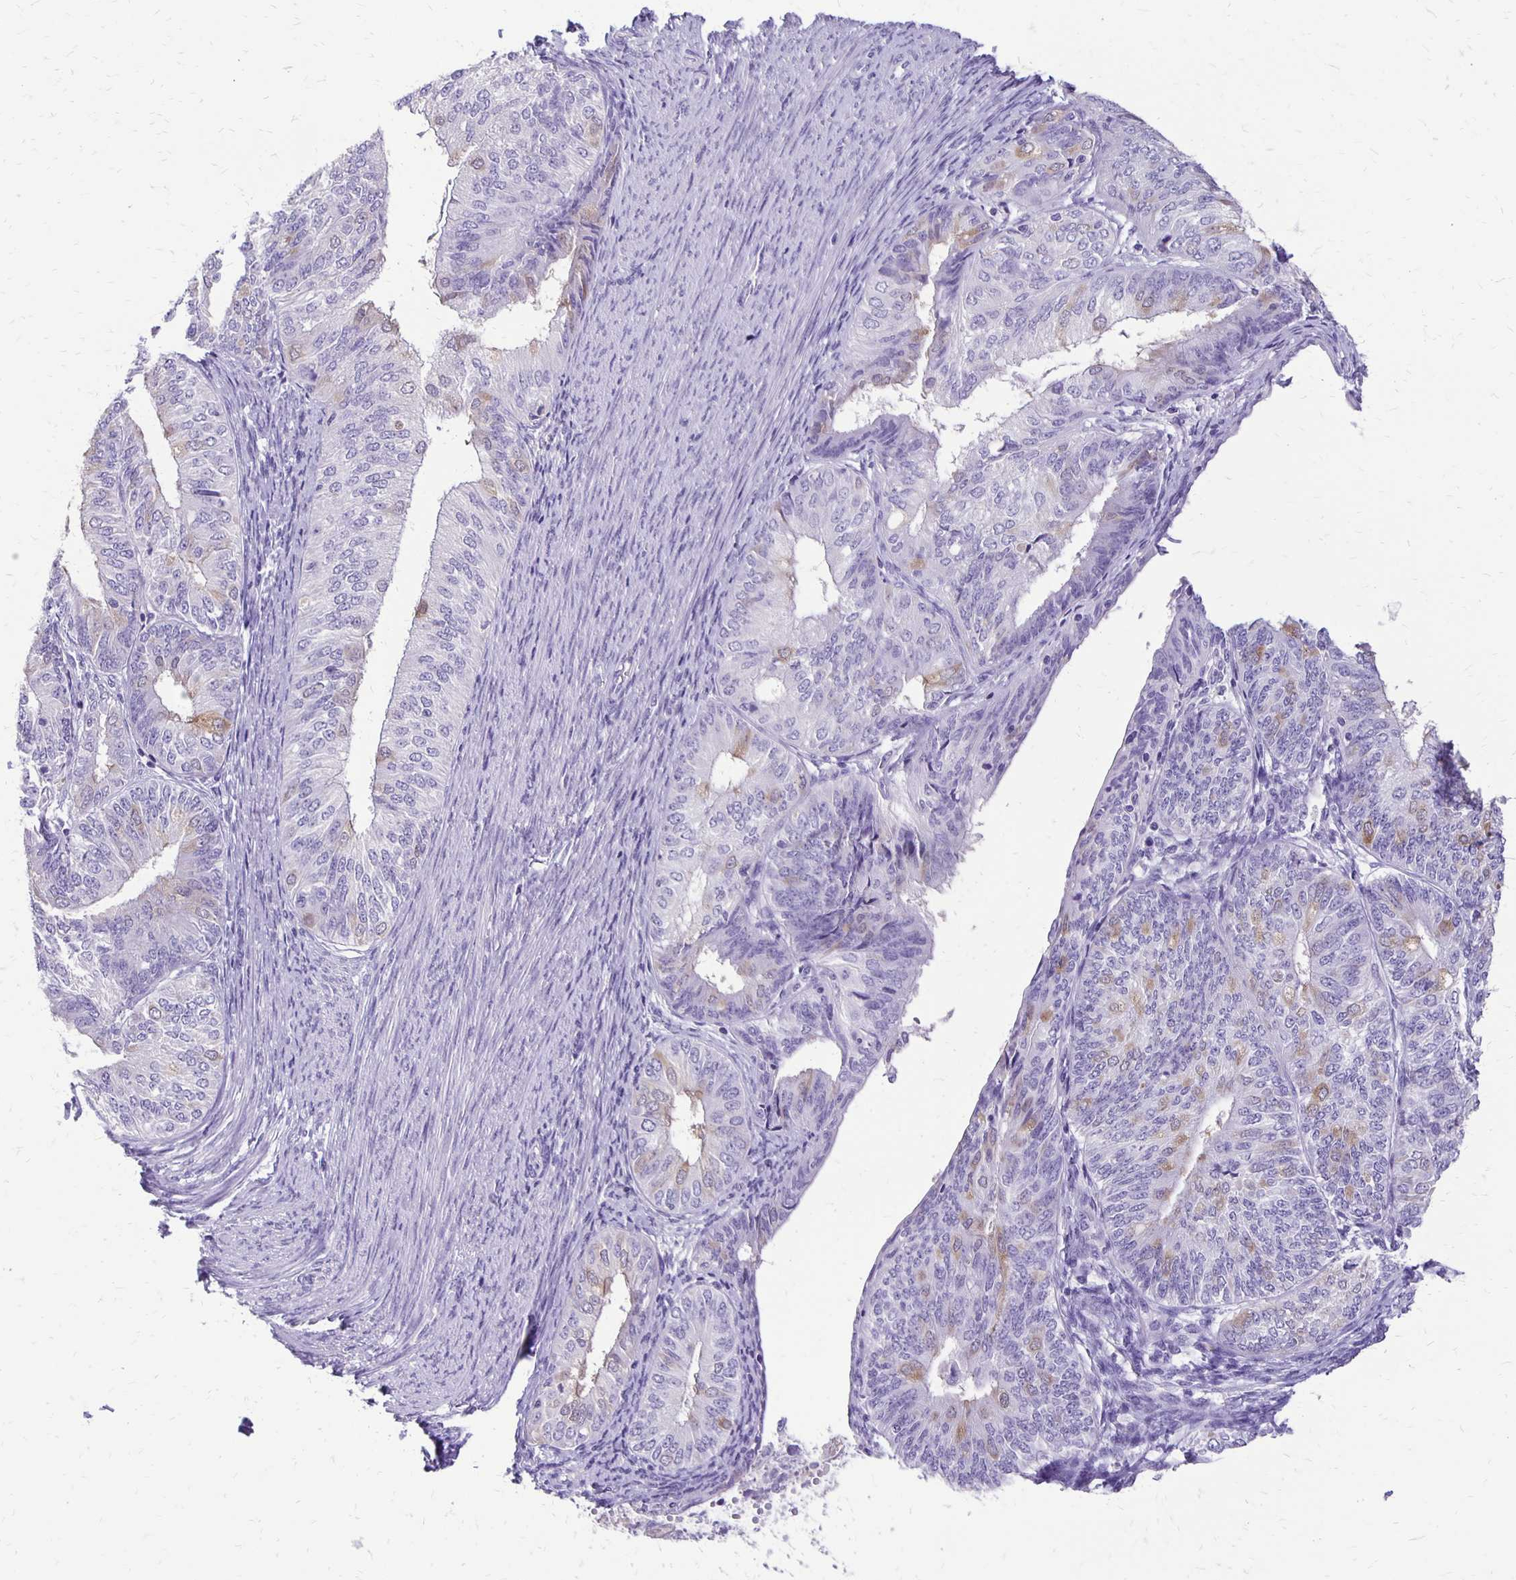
{"staining": {"intensity": "weak", "quantity": "<25%", "location": "cytoplasmic/membranous"}, "tissue": "endometrial cancer", "cell_type": "Tumor cells", "image_type": "cancer", "snomed": [{"axis": "morphology", "description": "Adenocarcinoma, NOS"}, {"axis": "topography", "description": "Endometrium"}], "caption": "A photomicrograph of human endometrial adenocarcinoma is negative for staining in tumor cells.", "gene": "ANKRD45", "patient": {"sex": "female", "age": 58}}